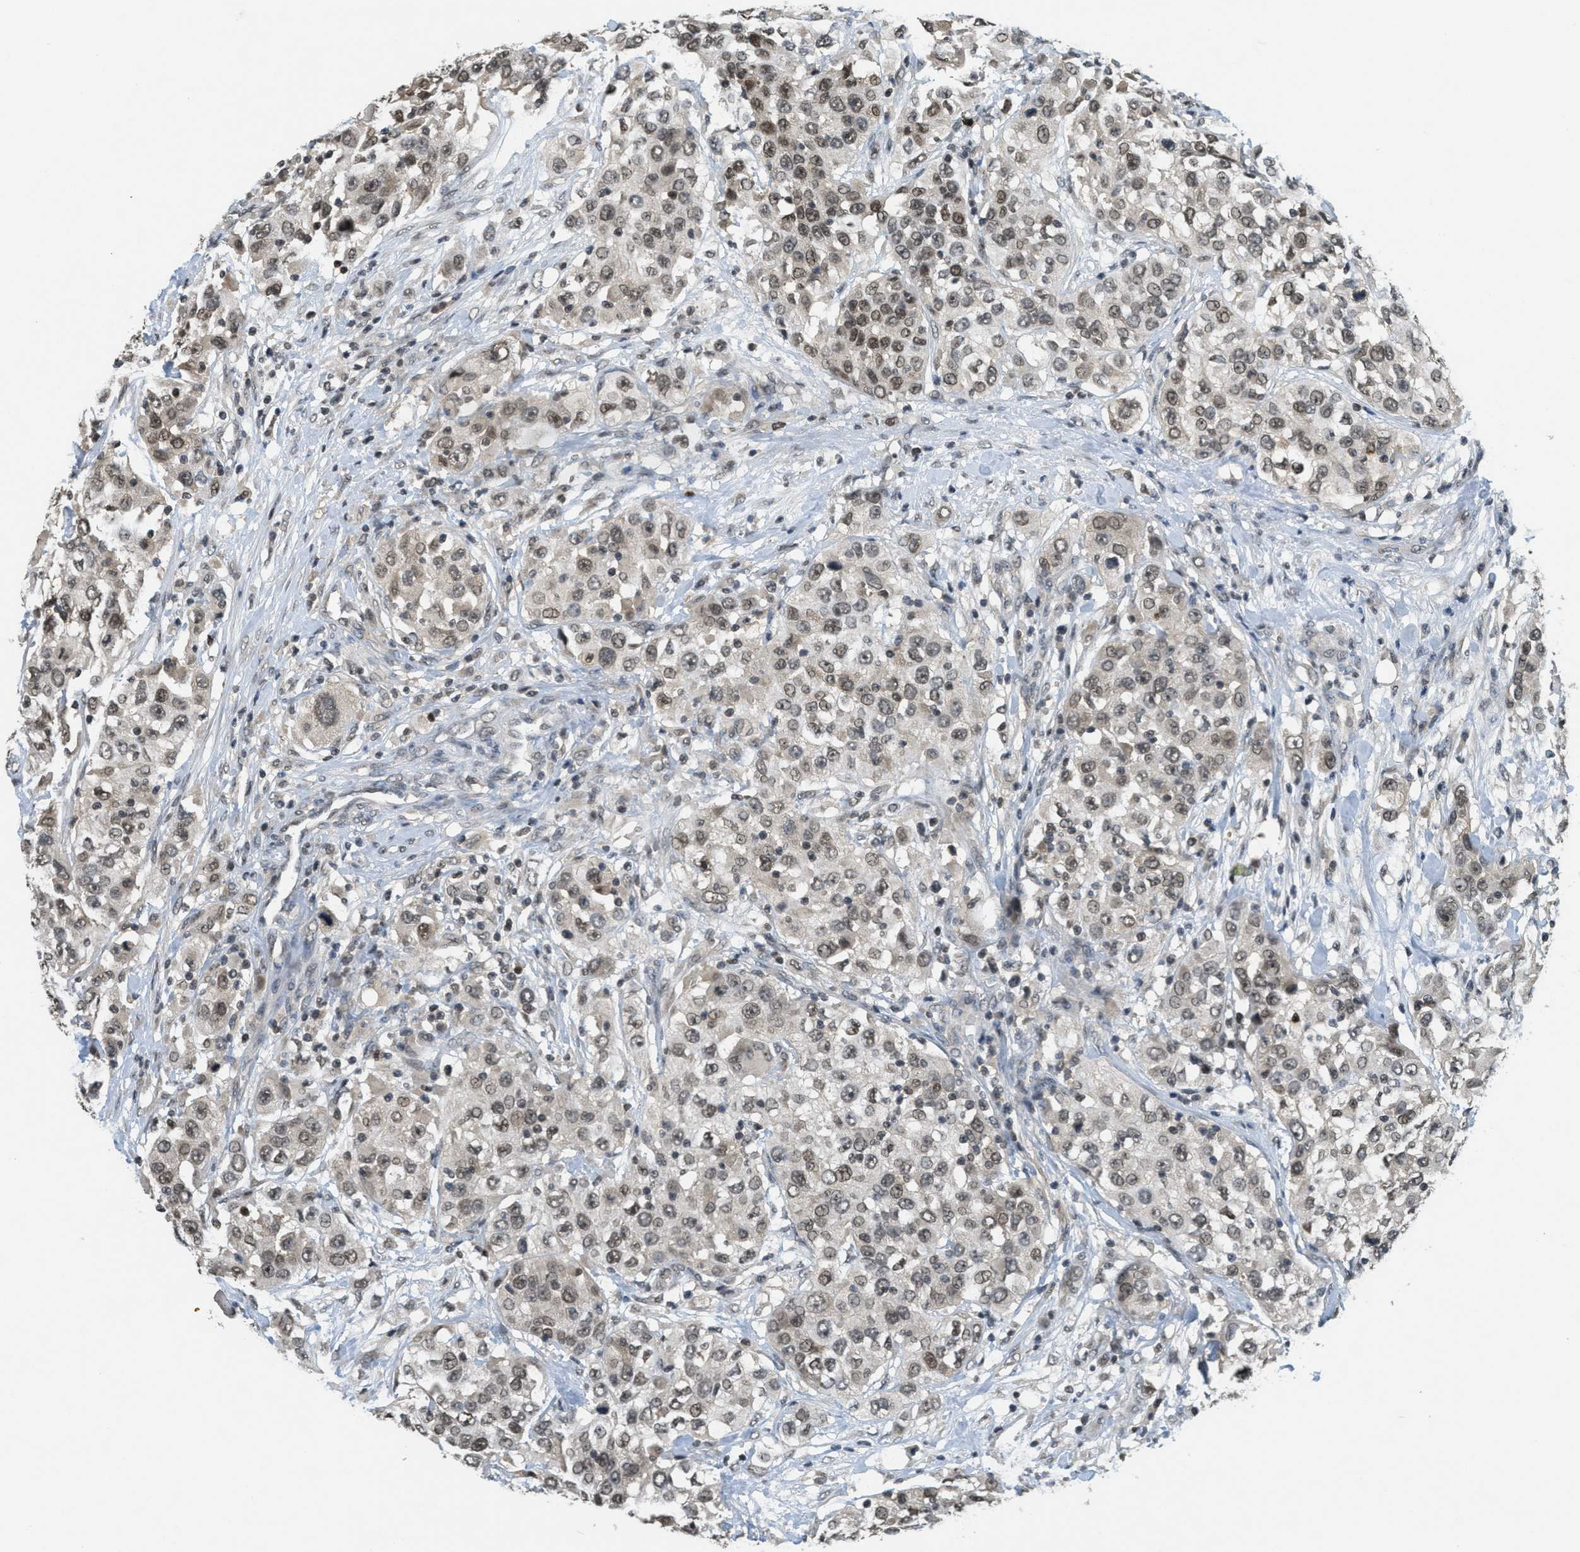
{"staining": {"intensity": "strong", "quantity": "25%-75%", "location": "nuclear"}, "tissue": "urothelial cancer", "cell_type": "Tumor cells", "image_type": "cancer", "snomed": [{"axis": "morphology", "description": "Urothelial carcinoma, High grade"}, {"axis": "topography", "description": "Urinary bladder"}], "caption": "There is high levels of strong nuclear staining in tumor cells of urothelial cancer, as demonstrated by immunohistochemical staining (brown color).", "gene": "DNAJB1", "patient": {"sex": "female", "age": 80}}